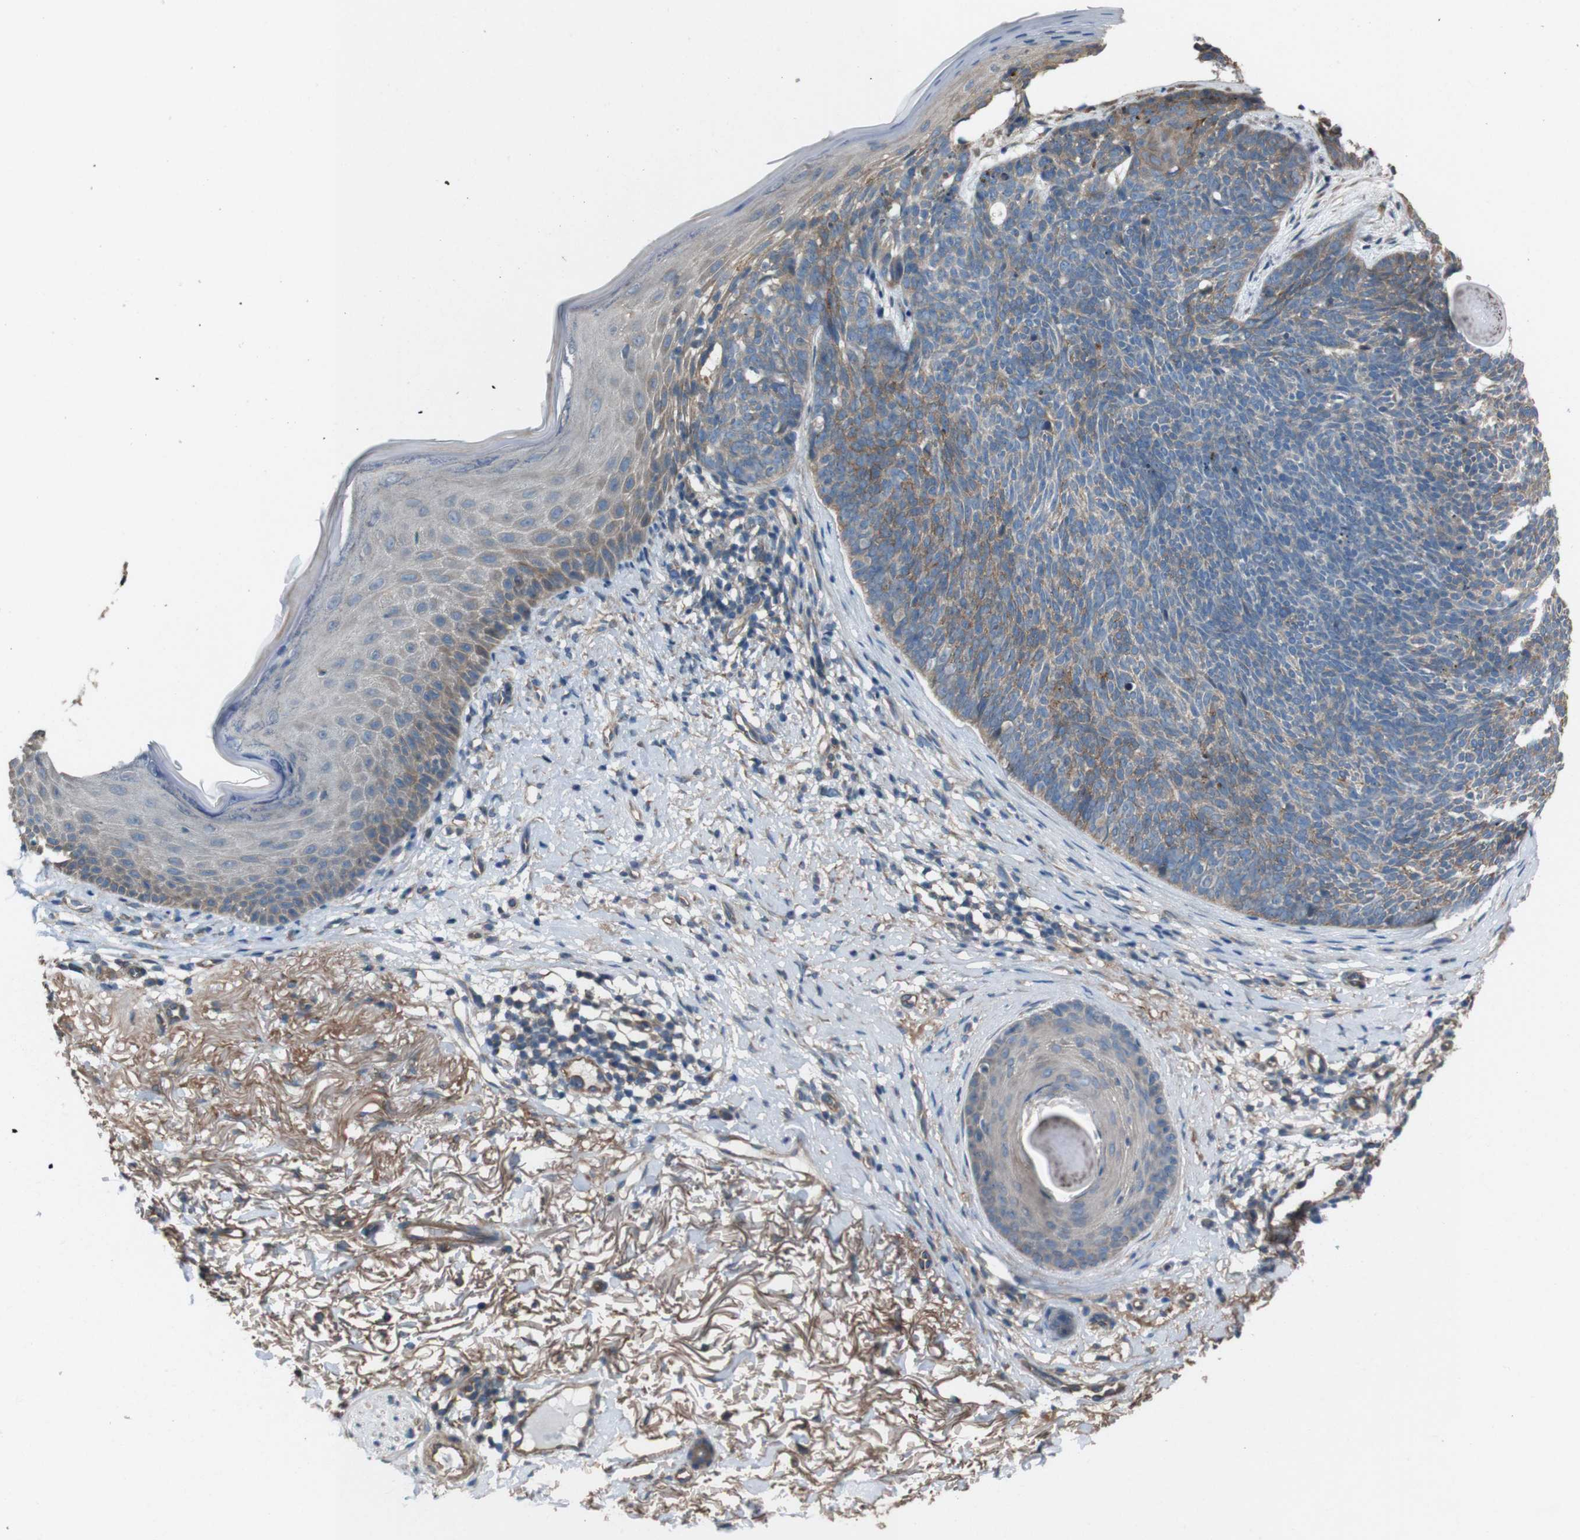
{"staining": {"intensity": "moderate", "quantity": "25%-75%", "location": "cytoplasmic/membranous"}, "tissue": "skin cancer", "cell_type": "Tumor cells", "image_type": "cancer", "snomed": [{"axis": "morphology", "description": "Basal cell carcinoma"}, {"axis": "topography", "description": "Skin"}], "caption": "Immunohistochemical staining of skin cancer (basal cell carcinoma) displays moderate cytoplasmic/membranous protein staining in approximately 25%-75% of tumor cells.", "gene": "NAALADL2", "patient": {"sex": "female", "age": 70}}